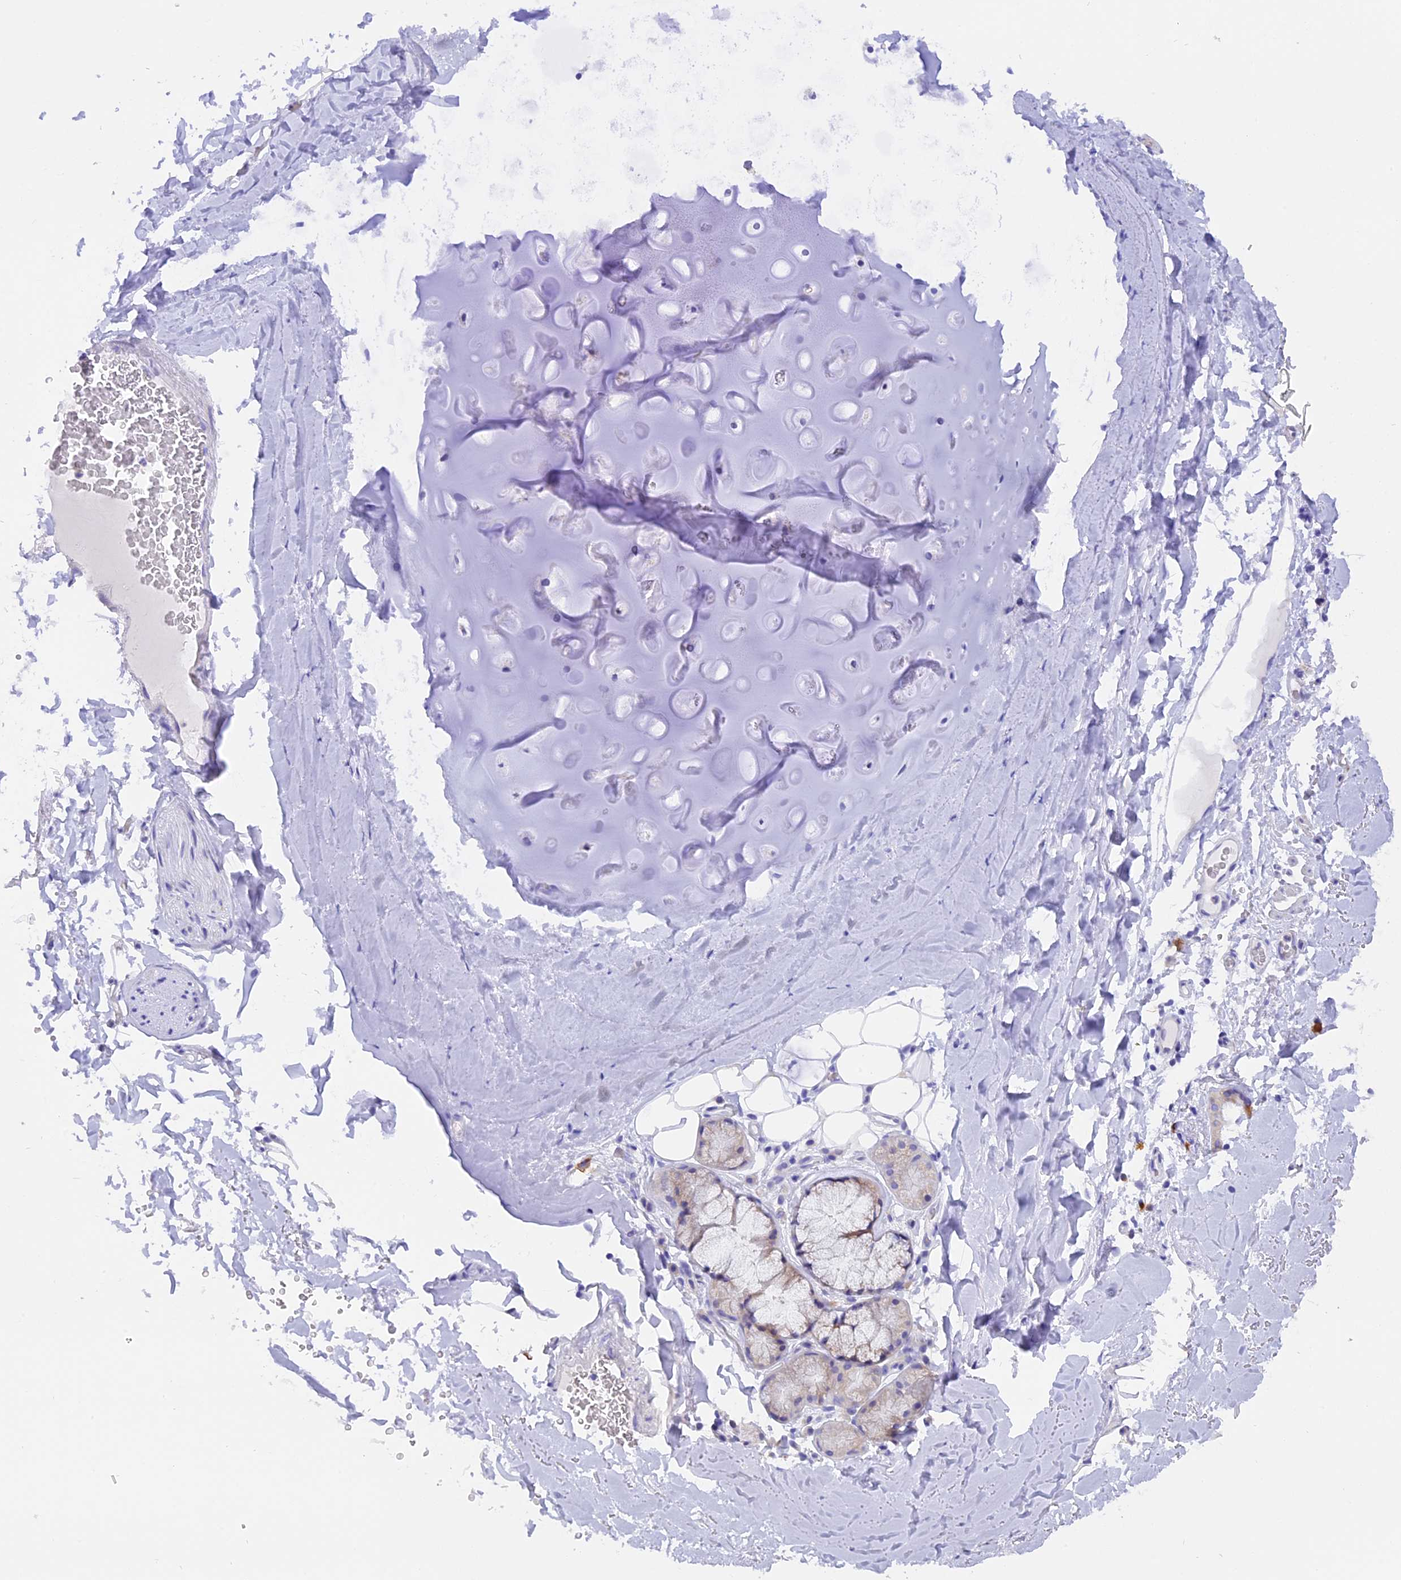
{"staining": {"intensity": "negative", "quantity": "none", "location": "none"}, "tissue": "adipose tissue", "cell_type": "Adipocytes", "image_type": "normal", "snomed": [{"axis": "morphology", "description": "Normal tissue, NOS"}, {"axis": "topography", "description": "Lymph node"}, {"axis": "topography", "description": "Bronchus"}], "caption": "Adipocytes show no significant protein positivity in benign adipose tissue.", "gene": "COL6A5", "patient": {"sex": "male", "age": 63}}